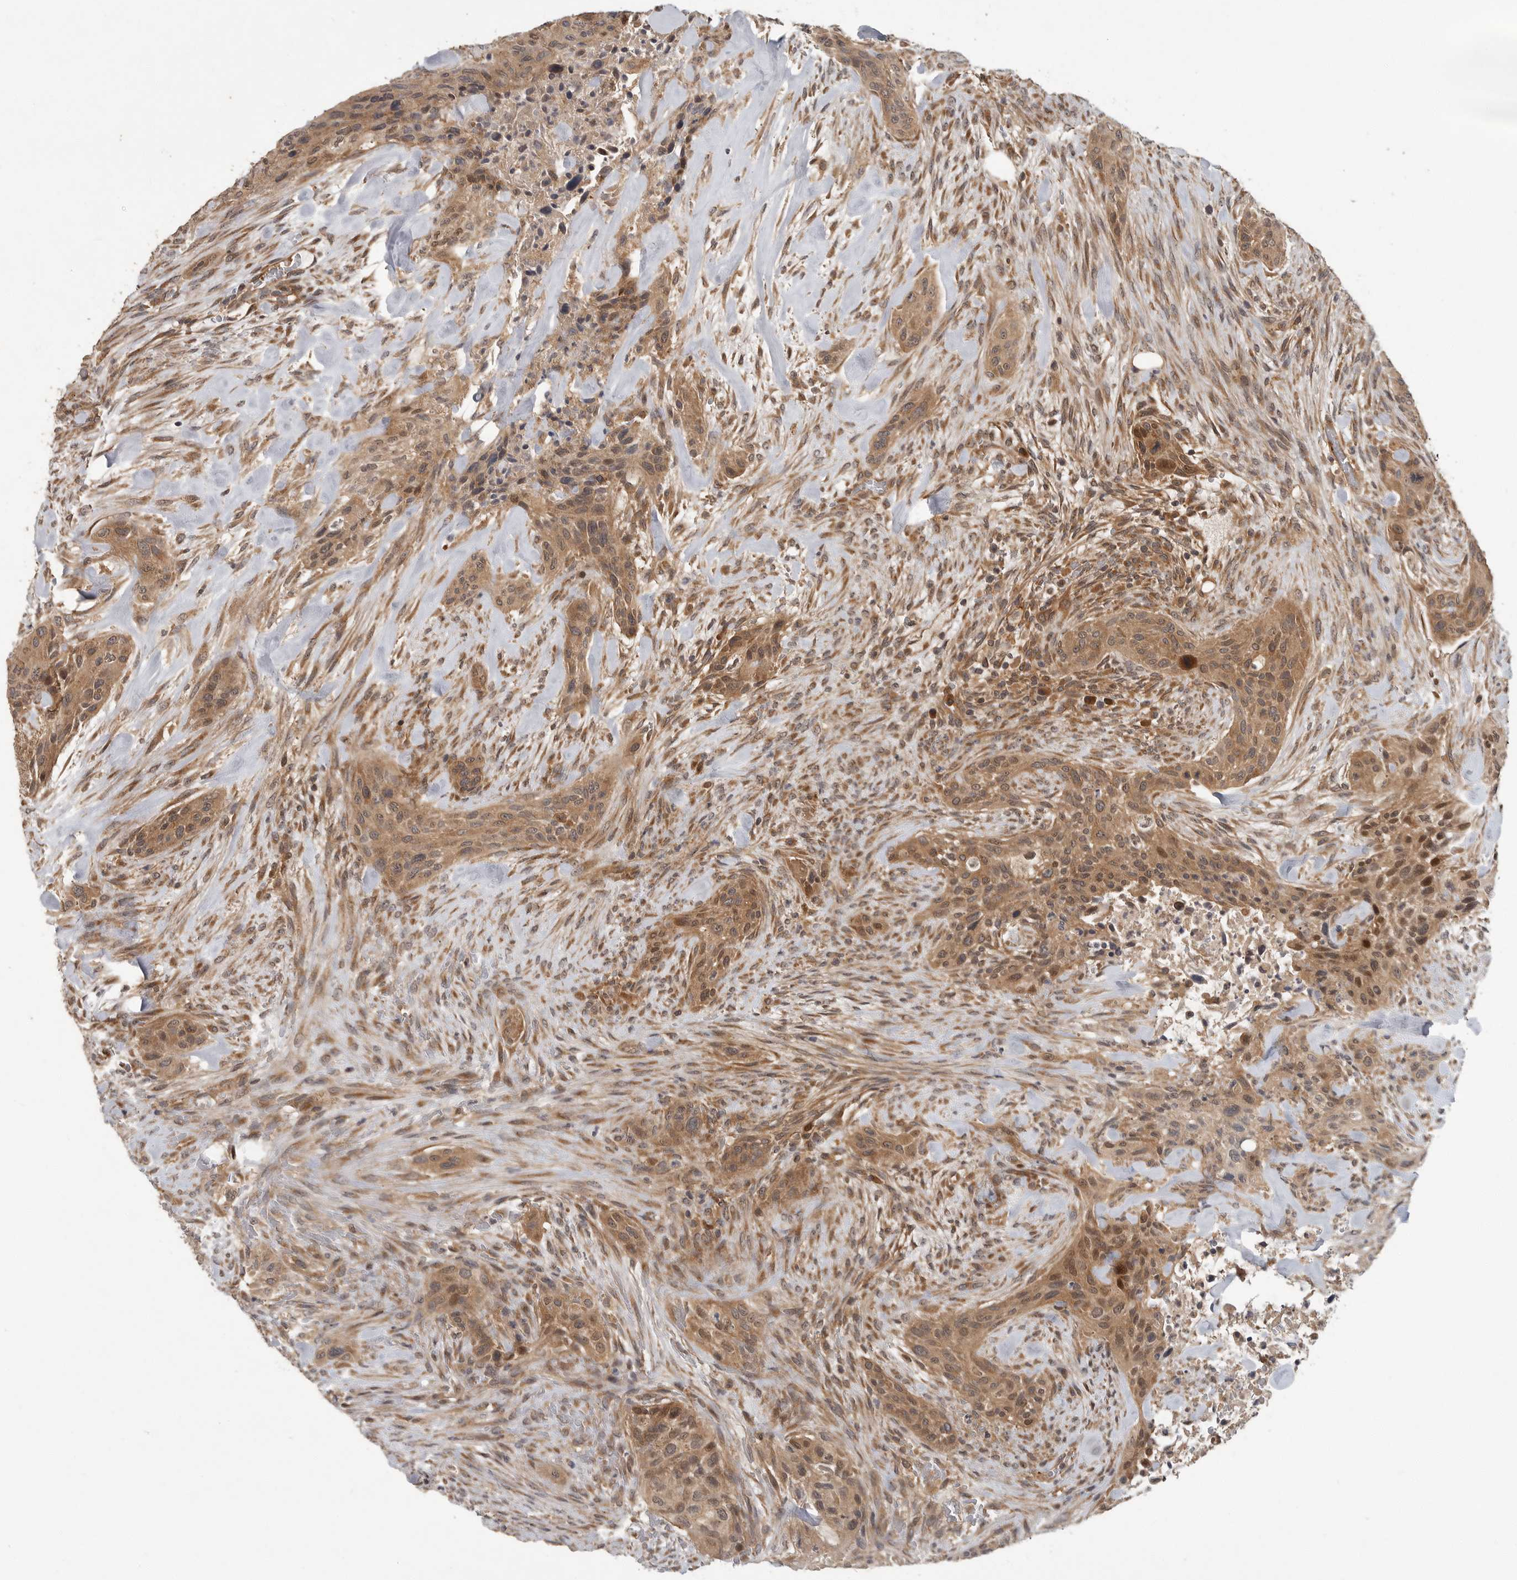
{"staining": {"intensity": "moderate", "quantity": ">75%", "location": "cytoplasmic/membranous,nuclear"}, "tissue": "urothelial cancer", "cell_type": "Tumor cells", "image_type": "cancer", "snomed": [{"axis": "morphology", "description": "Urothelial carcinoma, High grade"}, {"axis": "topography", "description": "Urinary bladder"}], "caption": "There is medium levels of moderate cytoplasmic/membranous and nuclear staining in tumor cells of urothelial carcinoma (high-grade), as demonstrated by immunohistochemical staining (brown color).", "gene": "OSBPL9", "patient": {"sex": "male", "age": 35}}